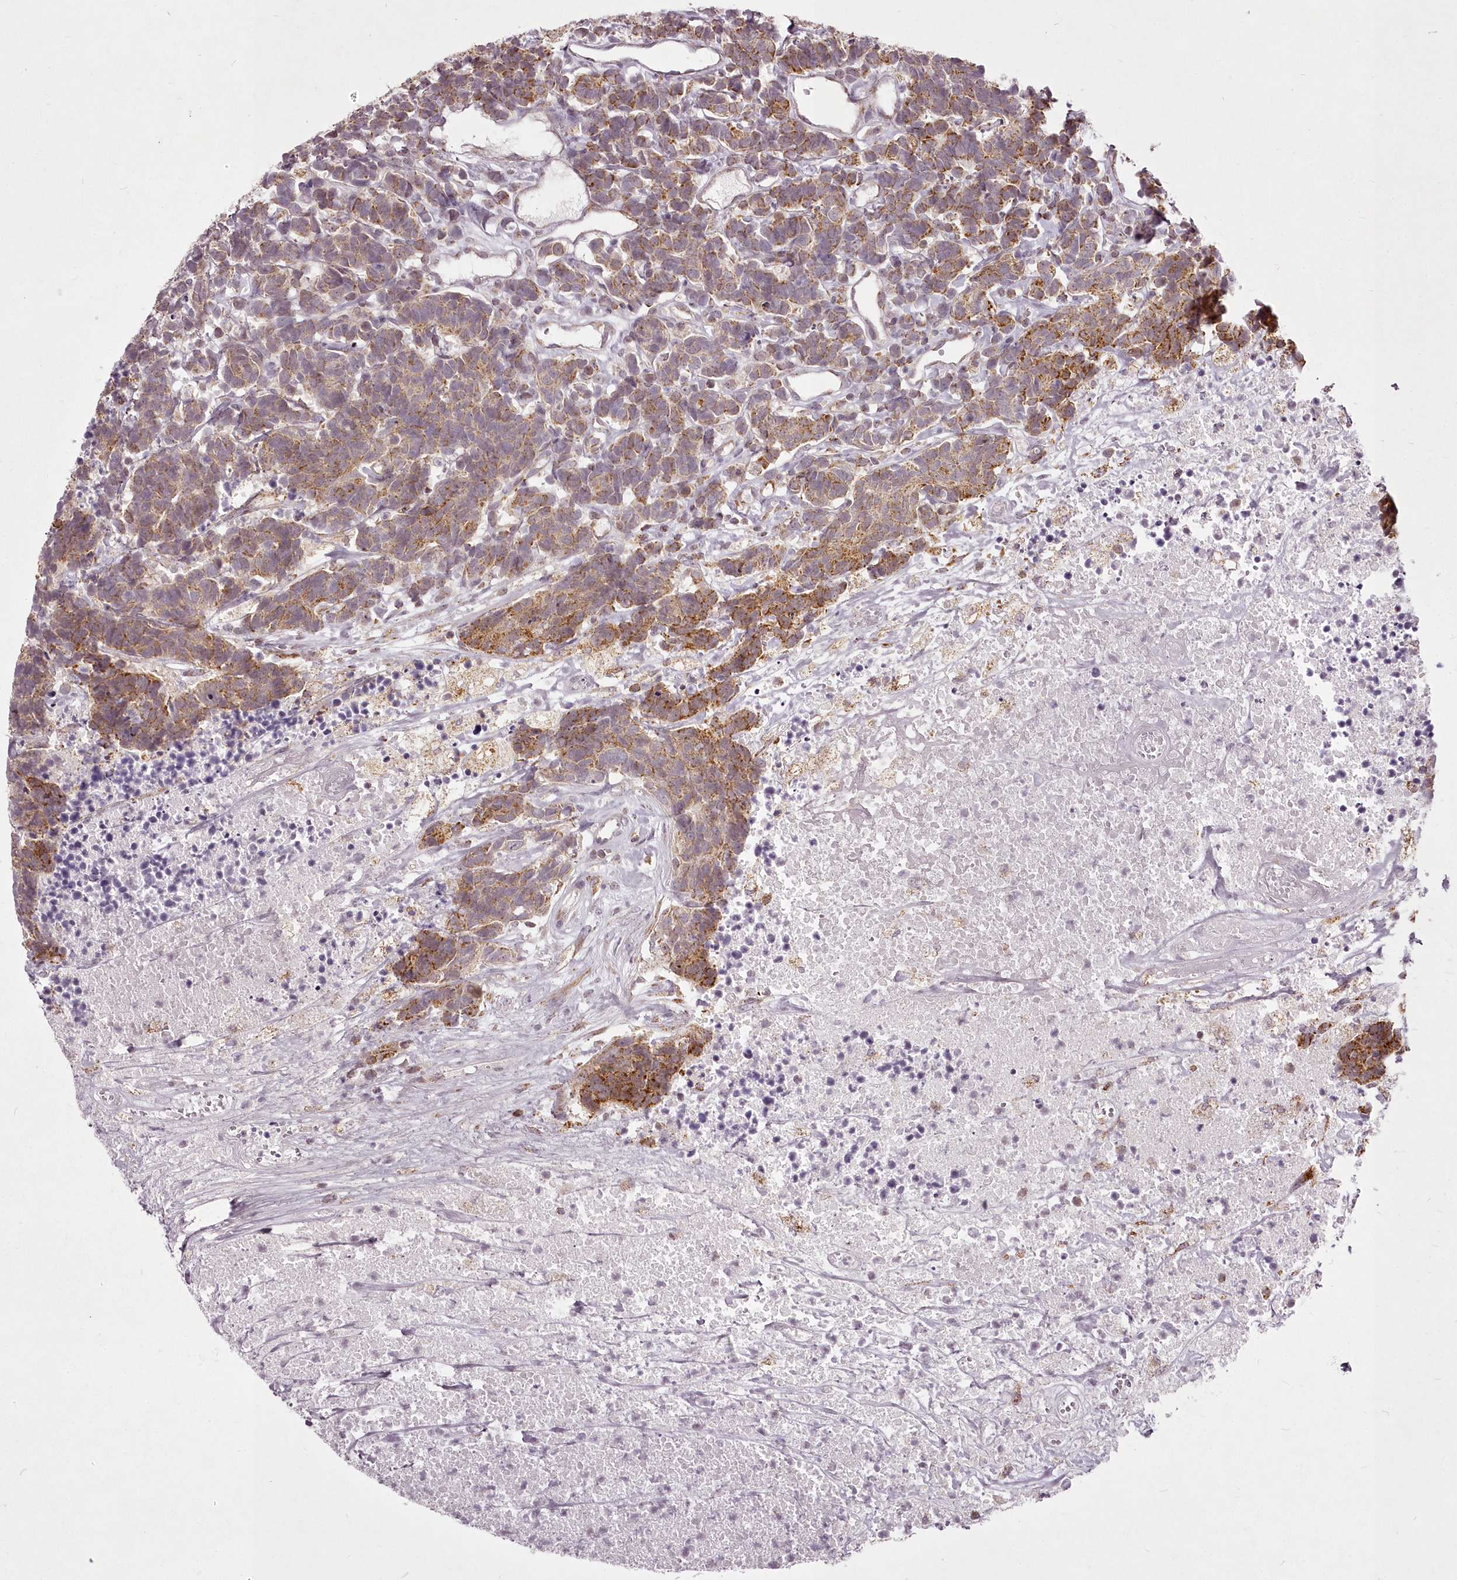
{"staining": {"intensity": "moderate", "quantity": ">75%", "location": "cytoplasmic/membranous"}, "tissue": "carcinoid", "cell_type": "Tumor cells", "image_type": "cancer", "snomed": [{"axis": "morphology", "description": "Carcinoma, NOS"}, {"axis": "morphology", "description": "Carcinoid, malignant, NOS"}, {"axis": "topography", "description": "Urinary bladder"}], "caption": "IHC (DAB (3,3'-diaminobenzidine)) staining of carcinoid (malignant) shows moderate cytoplasmic/membranous protein staining in about >75% of tumor cells.", "gene": "CHCHD2", "patient": {"sex": "male", "age": 57}}